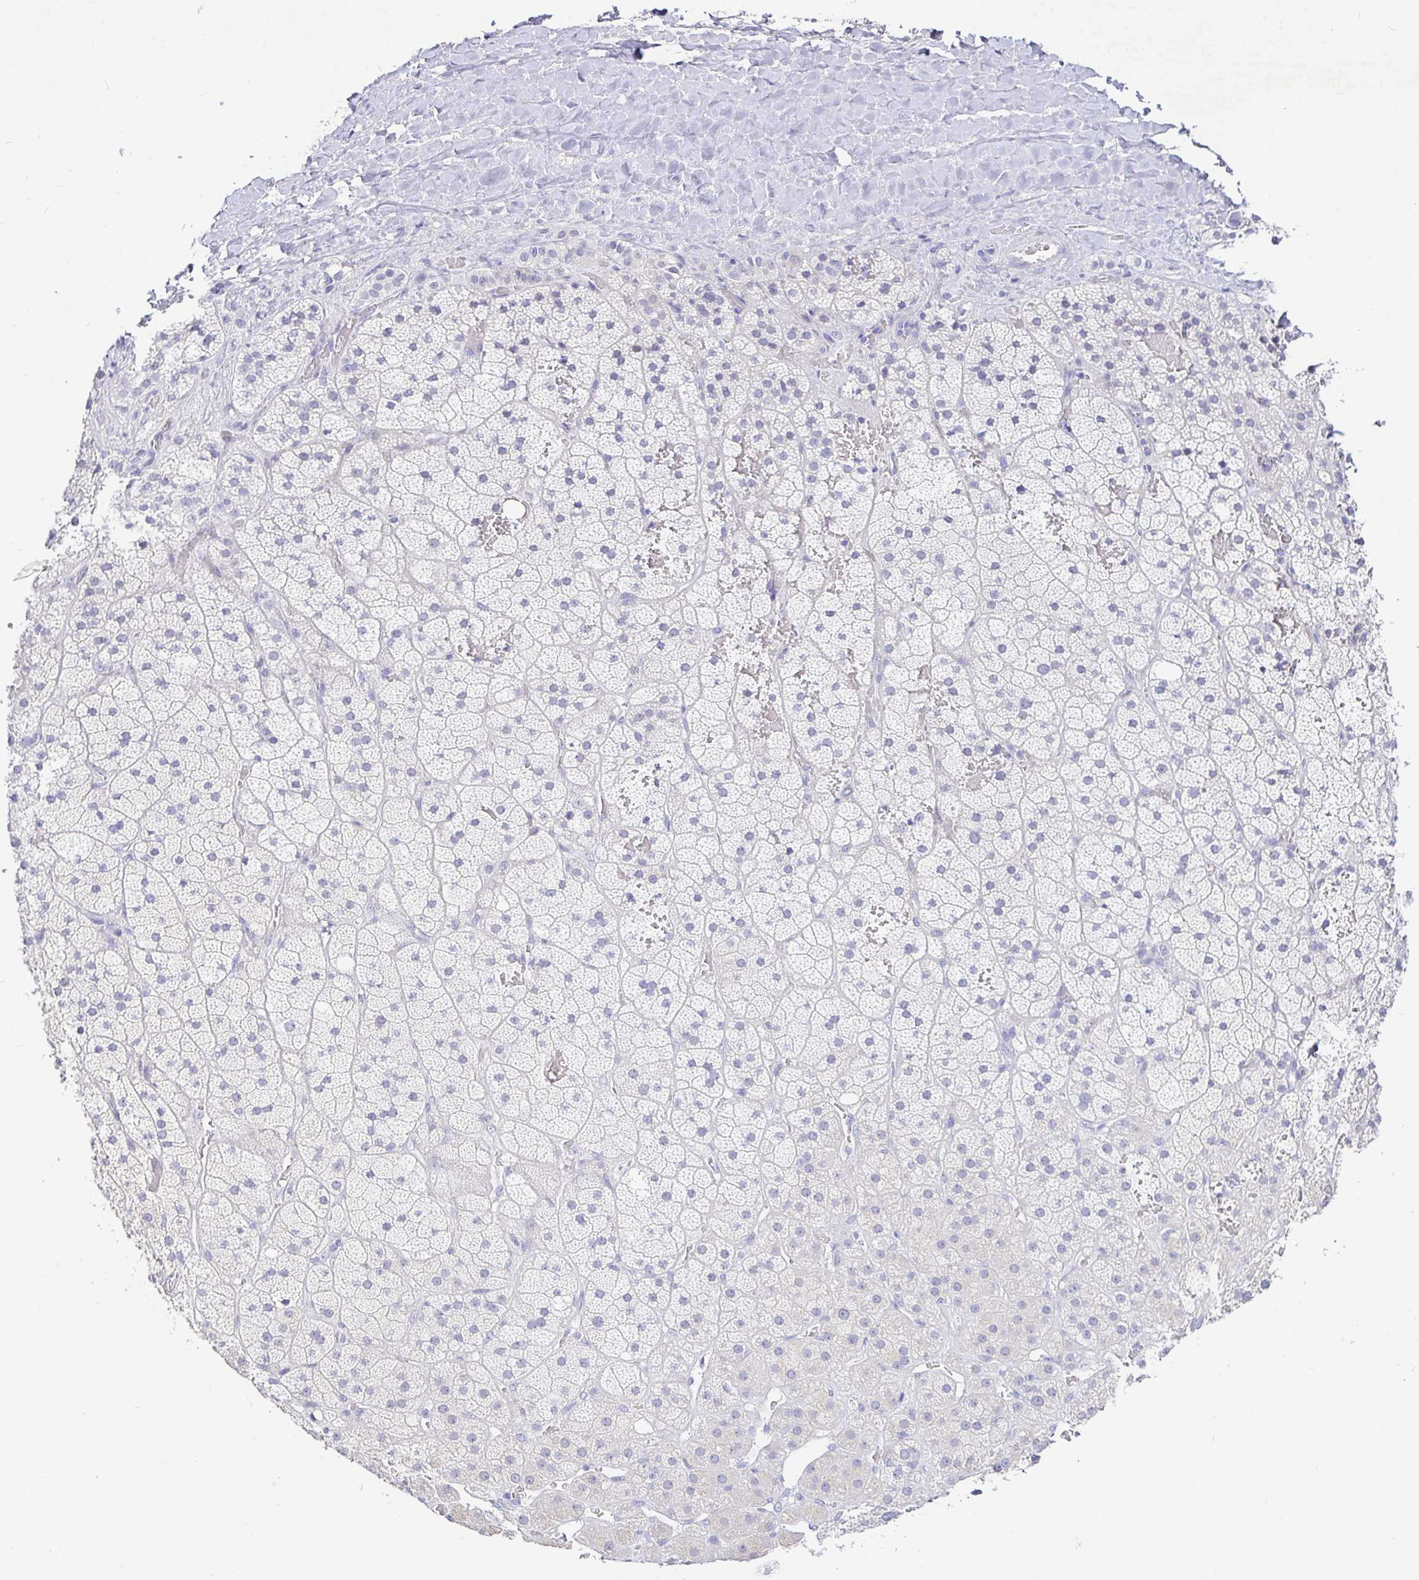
{"staining": {"intensity": "weak", "quantity": "<25%", "location": "cytoplasmic/membranous"}, "tissue": "adrenal gland", "cell_type": "Glandular cells", "image_type": "normal", "snomed": [{"axis": "morphology", "description": "Normal tissue, NOS"}, {"axis": "topography", "description": "Adrenal gland"}], "caption": "Immunohistochemistry (IHC) of benign adrenal gland exhibits no staining in glandular cells. Nuclei are stained in blue.", "gene": "TPTE", "patient": {"sex": "male", "age": 57}}